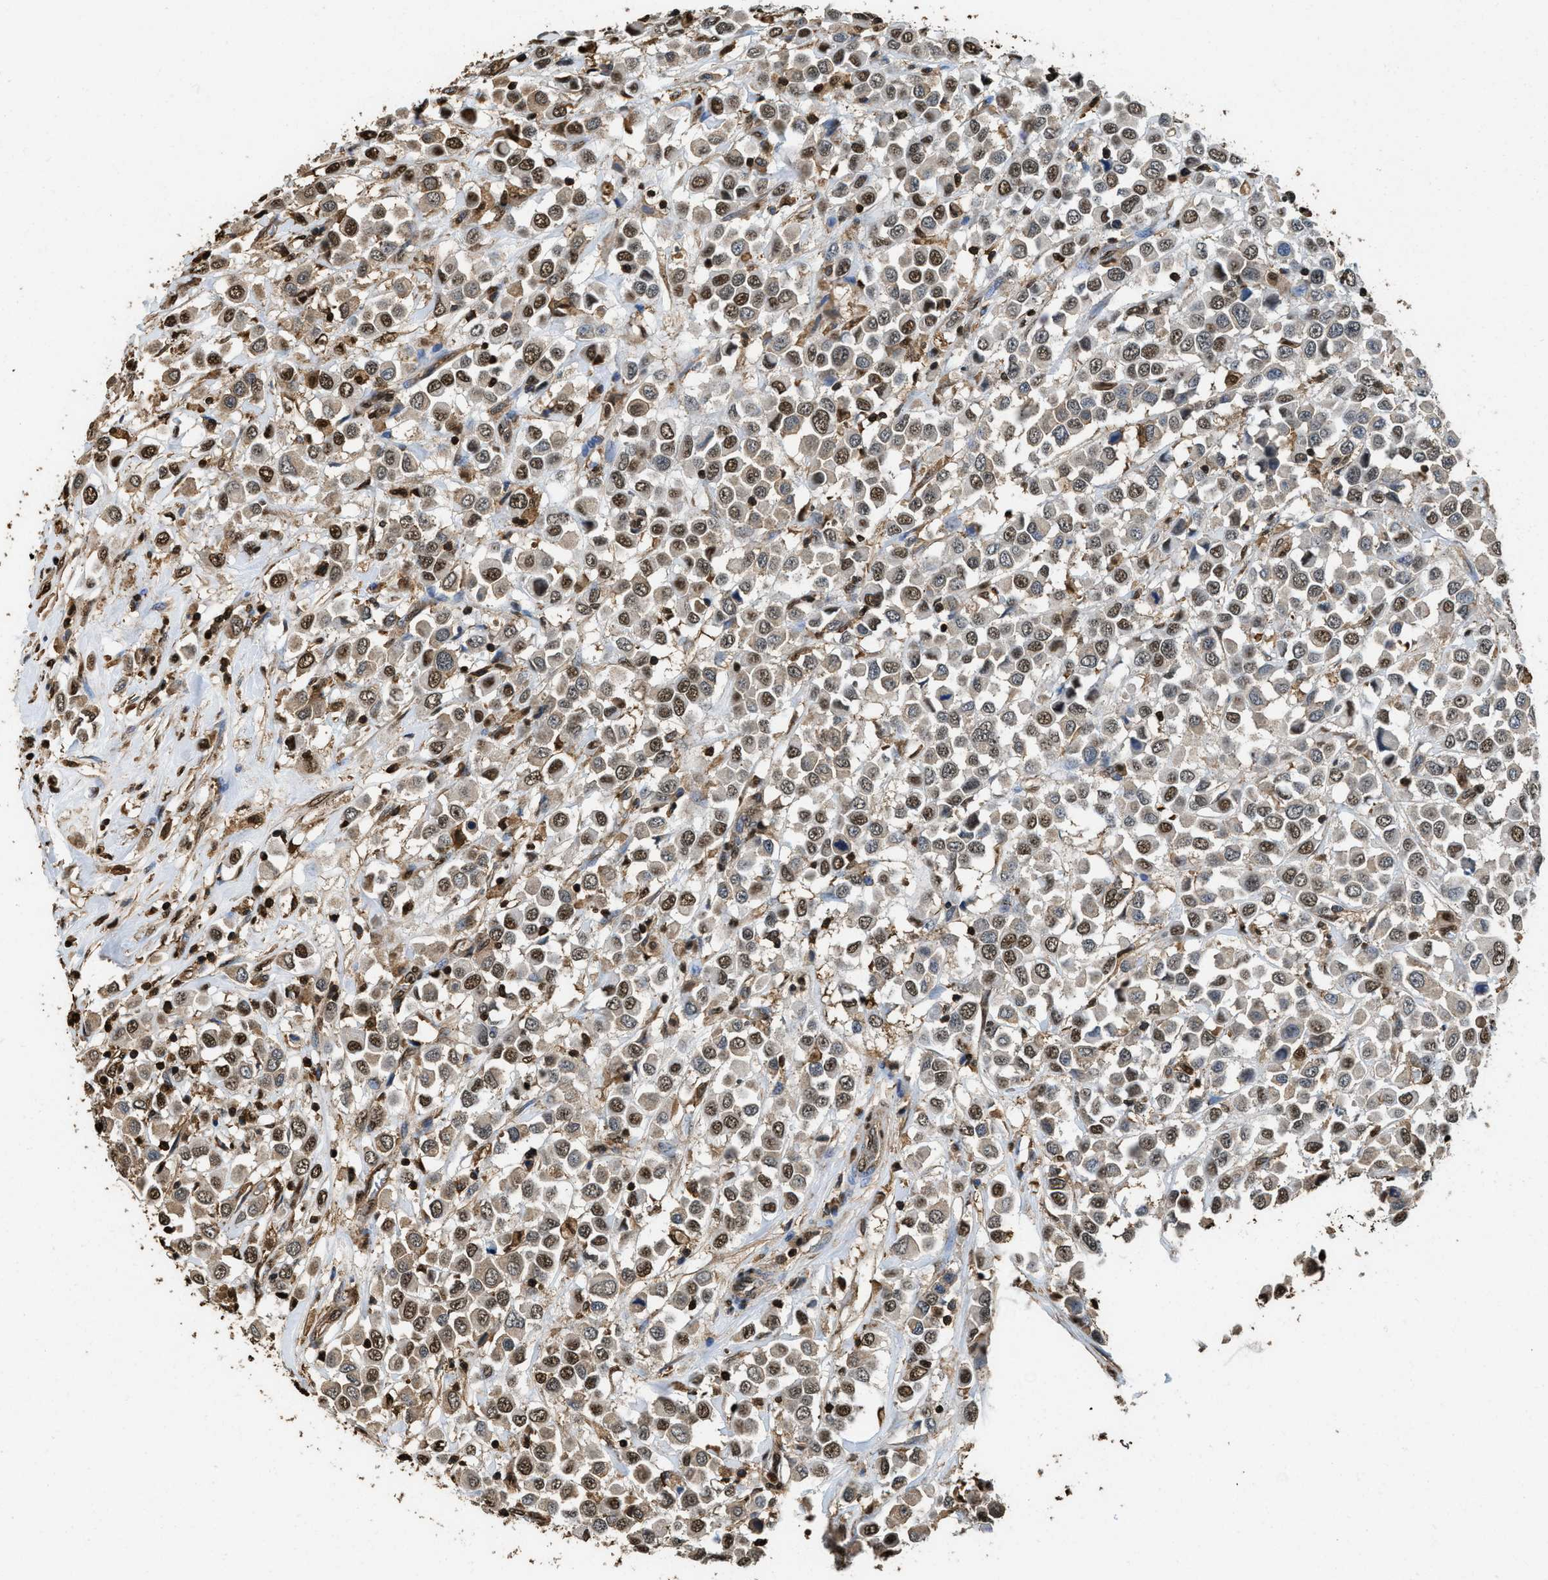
{"staining": {"intensity": "moderate", "quantity": ">75%", "location": "cytoplasmic/membranous,nuclear"}, "tissue": "breast cancer", "cell_type": "Tumor cells", "image_type": "cancer", "snomed": [{"axis": "morphology", "description": "Duct carcinoma"}, {"axis": "topography", "description": "Breast"}], "caption": "Brown immunohistochemical staining in human breast cancer (infiltrating ductal carcinoma) demonstrates moderate cytoplasmic/membranous and nuclear expression in approximately >75% of tumor cells.", "gene": "GAPDH", "patient": {"sex": "female", "age": 61}}